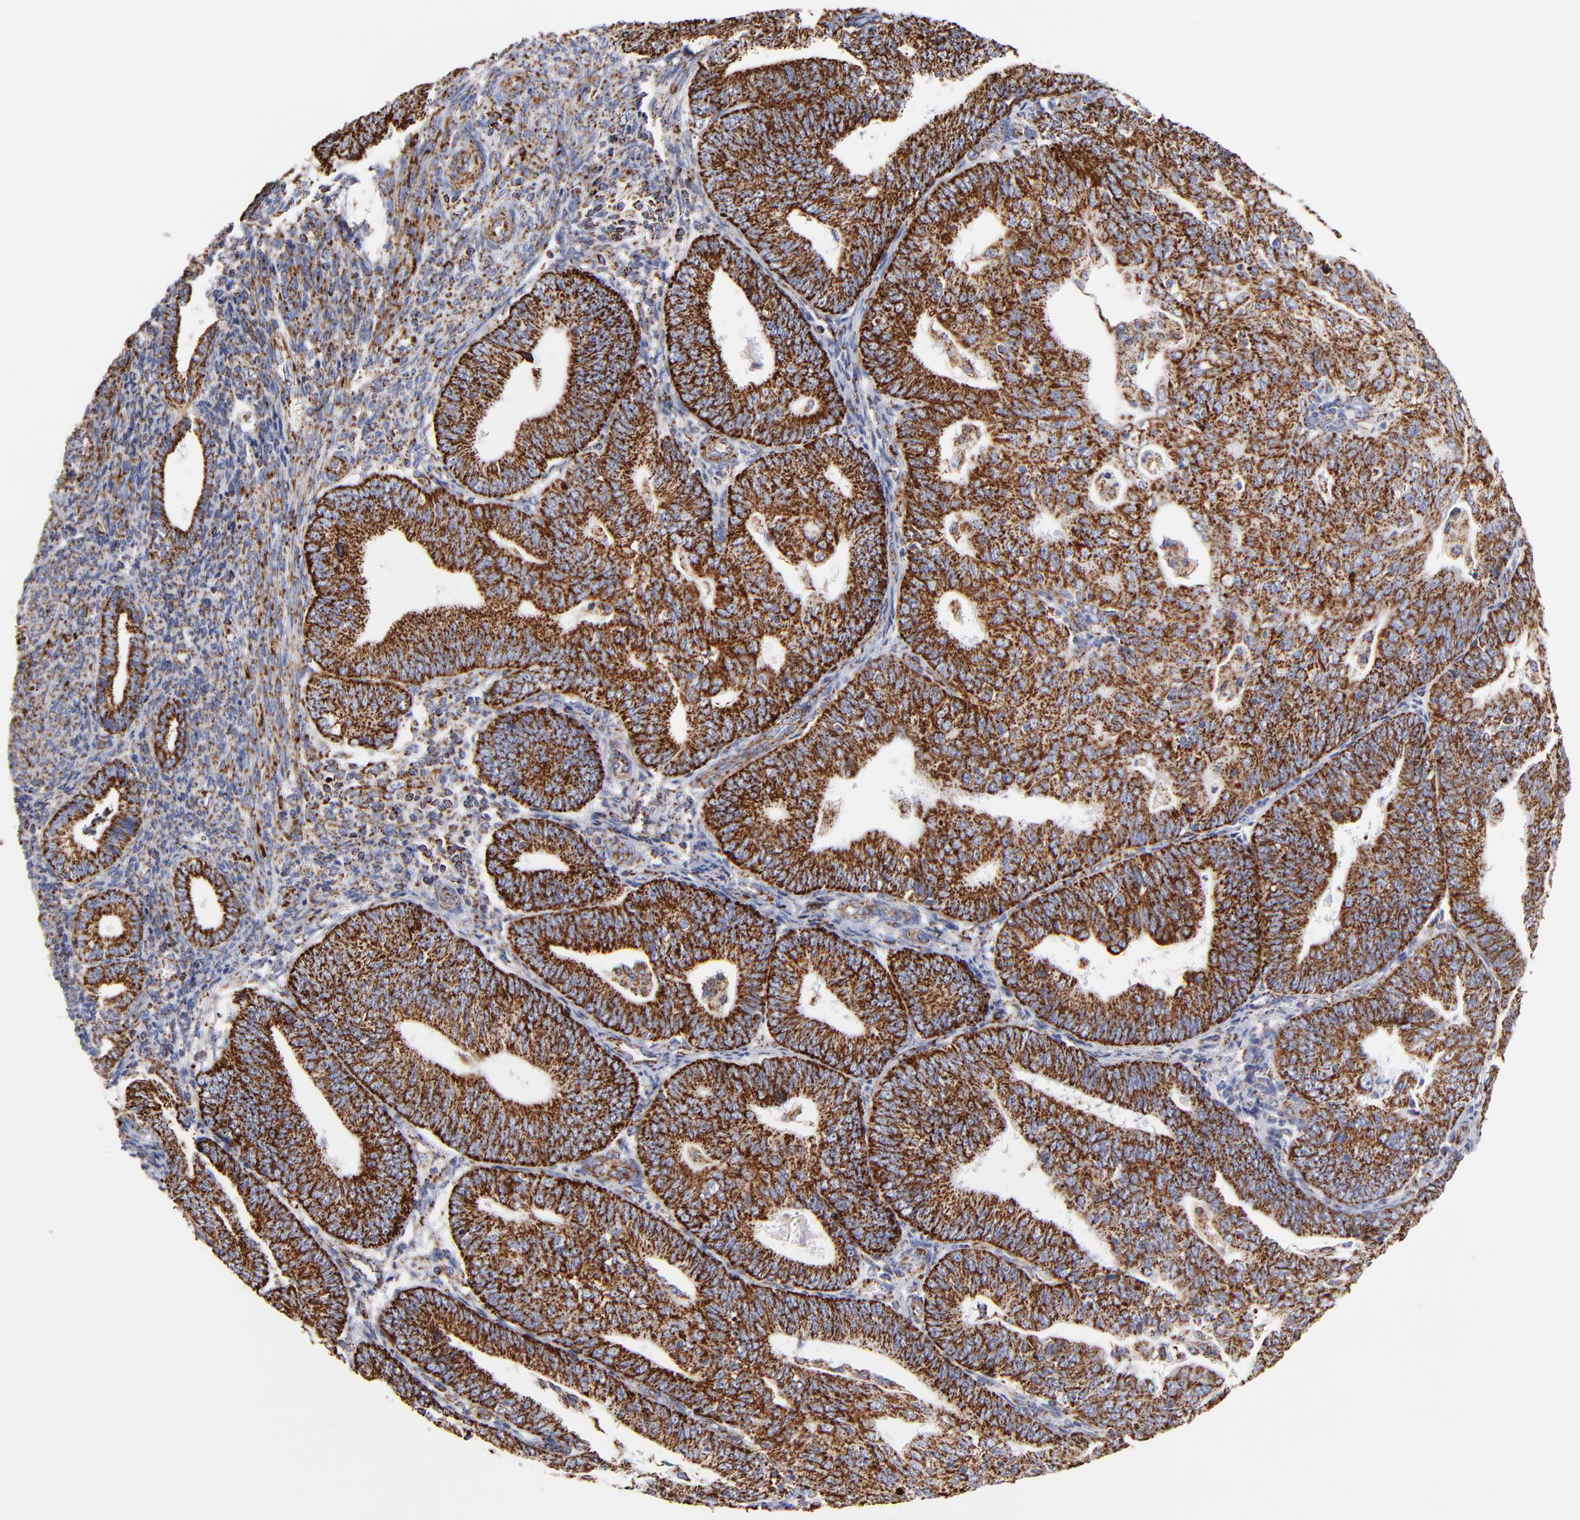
{"staining": {"intensity": "strong", "quantity": ">75%", "location": "cytoplasmic/membranous"}, "tissue": "endometrial cancer", "cell_type": "Tumor cells", "image_type": "cancer", "snomed": [{"axis": "morphology", "description": "Adenocarcinoma, NOS"}, {"axis": "topography", "description": "Endometrium"}], "caption": "Immunohistochemistry histopathology image of neoplastic tissue: human endometrial cancer stained using IHC shows high levels of strong protein expression localized specifically in the cytoplasmic/membranous of tumor cells, appearing as a cytoplasmic/membranous brown color.", "gene": "PHB1", "patient": {"sex": "female", "age": 56}}